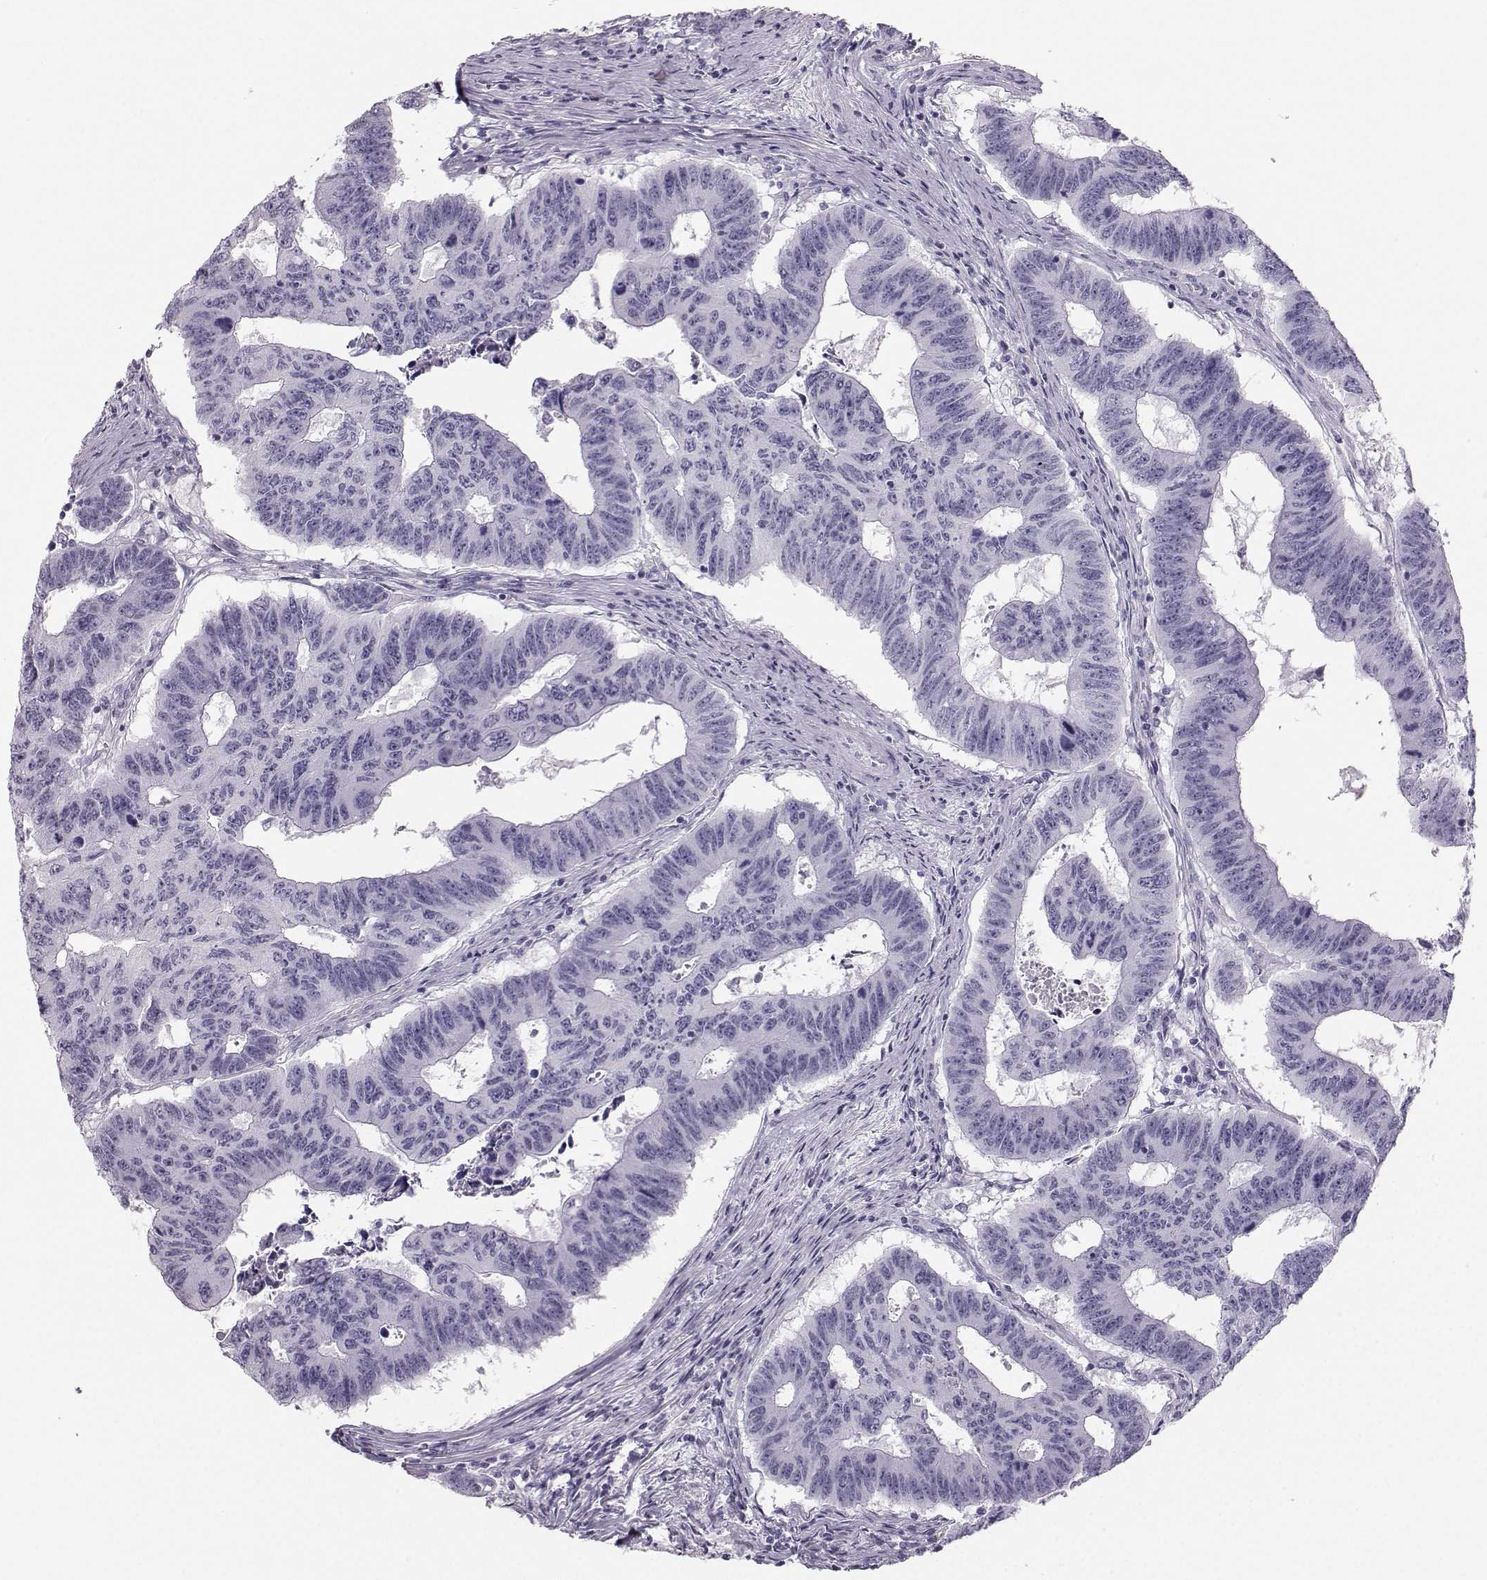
{"staining": {"intensity": "negative", "quantity": "none", "location": "none"}, "tissue": "colorectal cancer", "cell_type": "Tumor cells", "image_type": "cancer", "snomed": [{"axis": "morphology", "description": "Adenocarcinoma, NOS"}, {"axis": "topography", "description": "Appendix"}, {"axis": "topography", "description": "Colon"}, {"axis": "topography", "description": "Cecum"}, {"axis": "topography", "description": "Colon asc"}], "caption": "DAB immunohistochemical staining of human colorectal adenocarcinoma reveals no significant positivity in tumor cells. The staining was performed using DAB (3,3'-diaminobenzidine) to visualize the protein expression in brown, while the nuclei were stained in blue with hematoxylin (Magnification: 20x).", "gene": "CASR", "patient": {"sex": "female", "age": 85}}